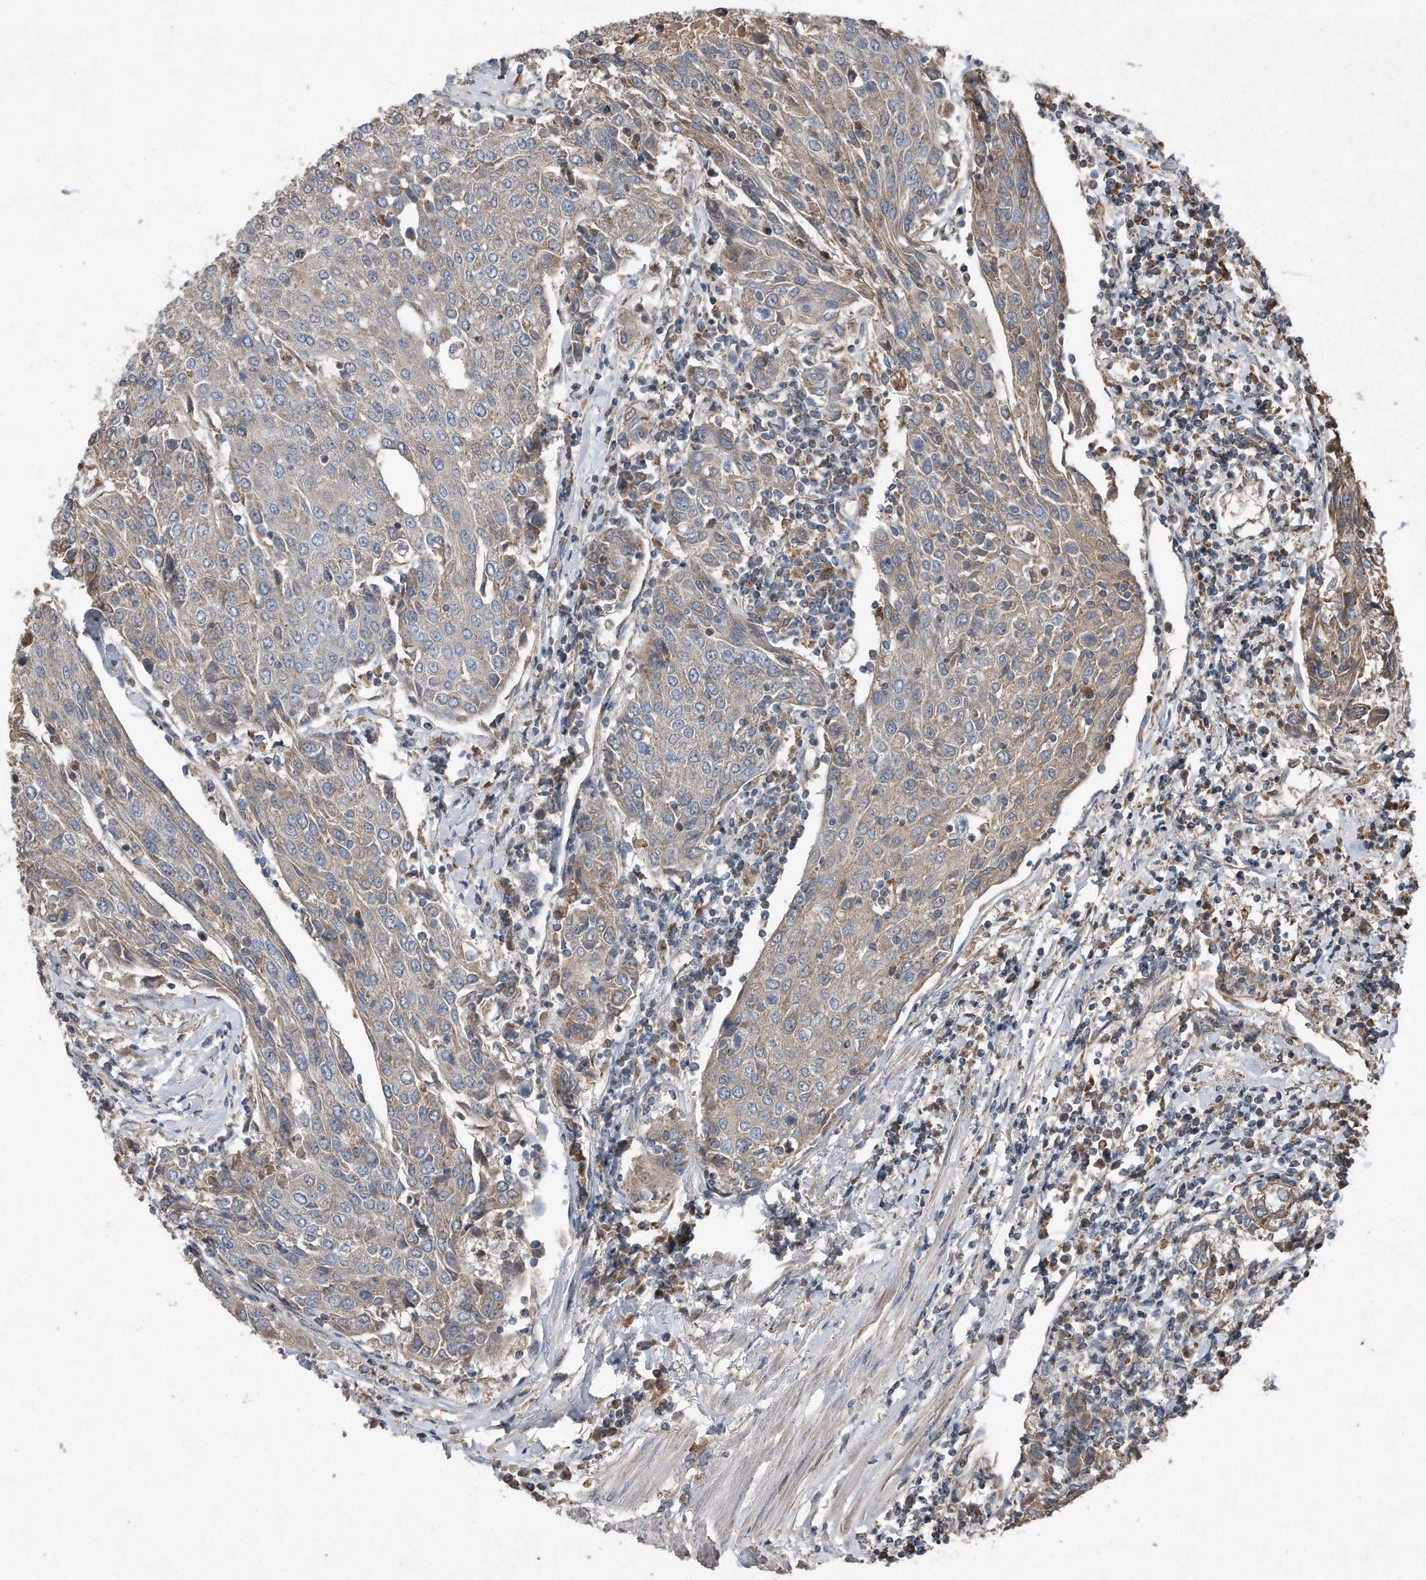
{"staining": {"intensity": "weak", "quantity": "<25%", "location": "cytoplasmic/membranous"}, "tissue": "urothelial cancer", "cell_type": "Tumor cells", "image_type": "cancer", "snomed": [{"axis": "morphology", "description": "Urothelial carcinoma, High grade"}, {"axis": "topography", "description": "Urinary bladder"}], "caption": "This is an IHC micrograph of human high-grade urothelial carcinoma. There is no positivity in tumor cells.", "gene": "SDHA", "patient": {"sex": "female", "age": 85}}